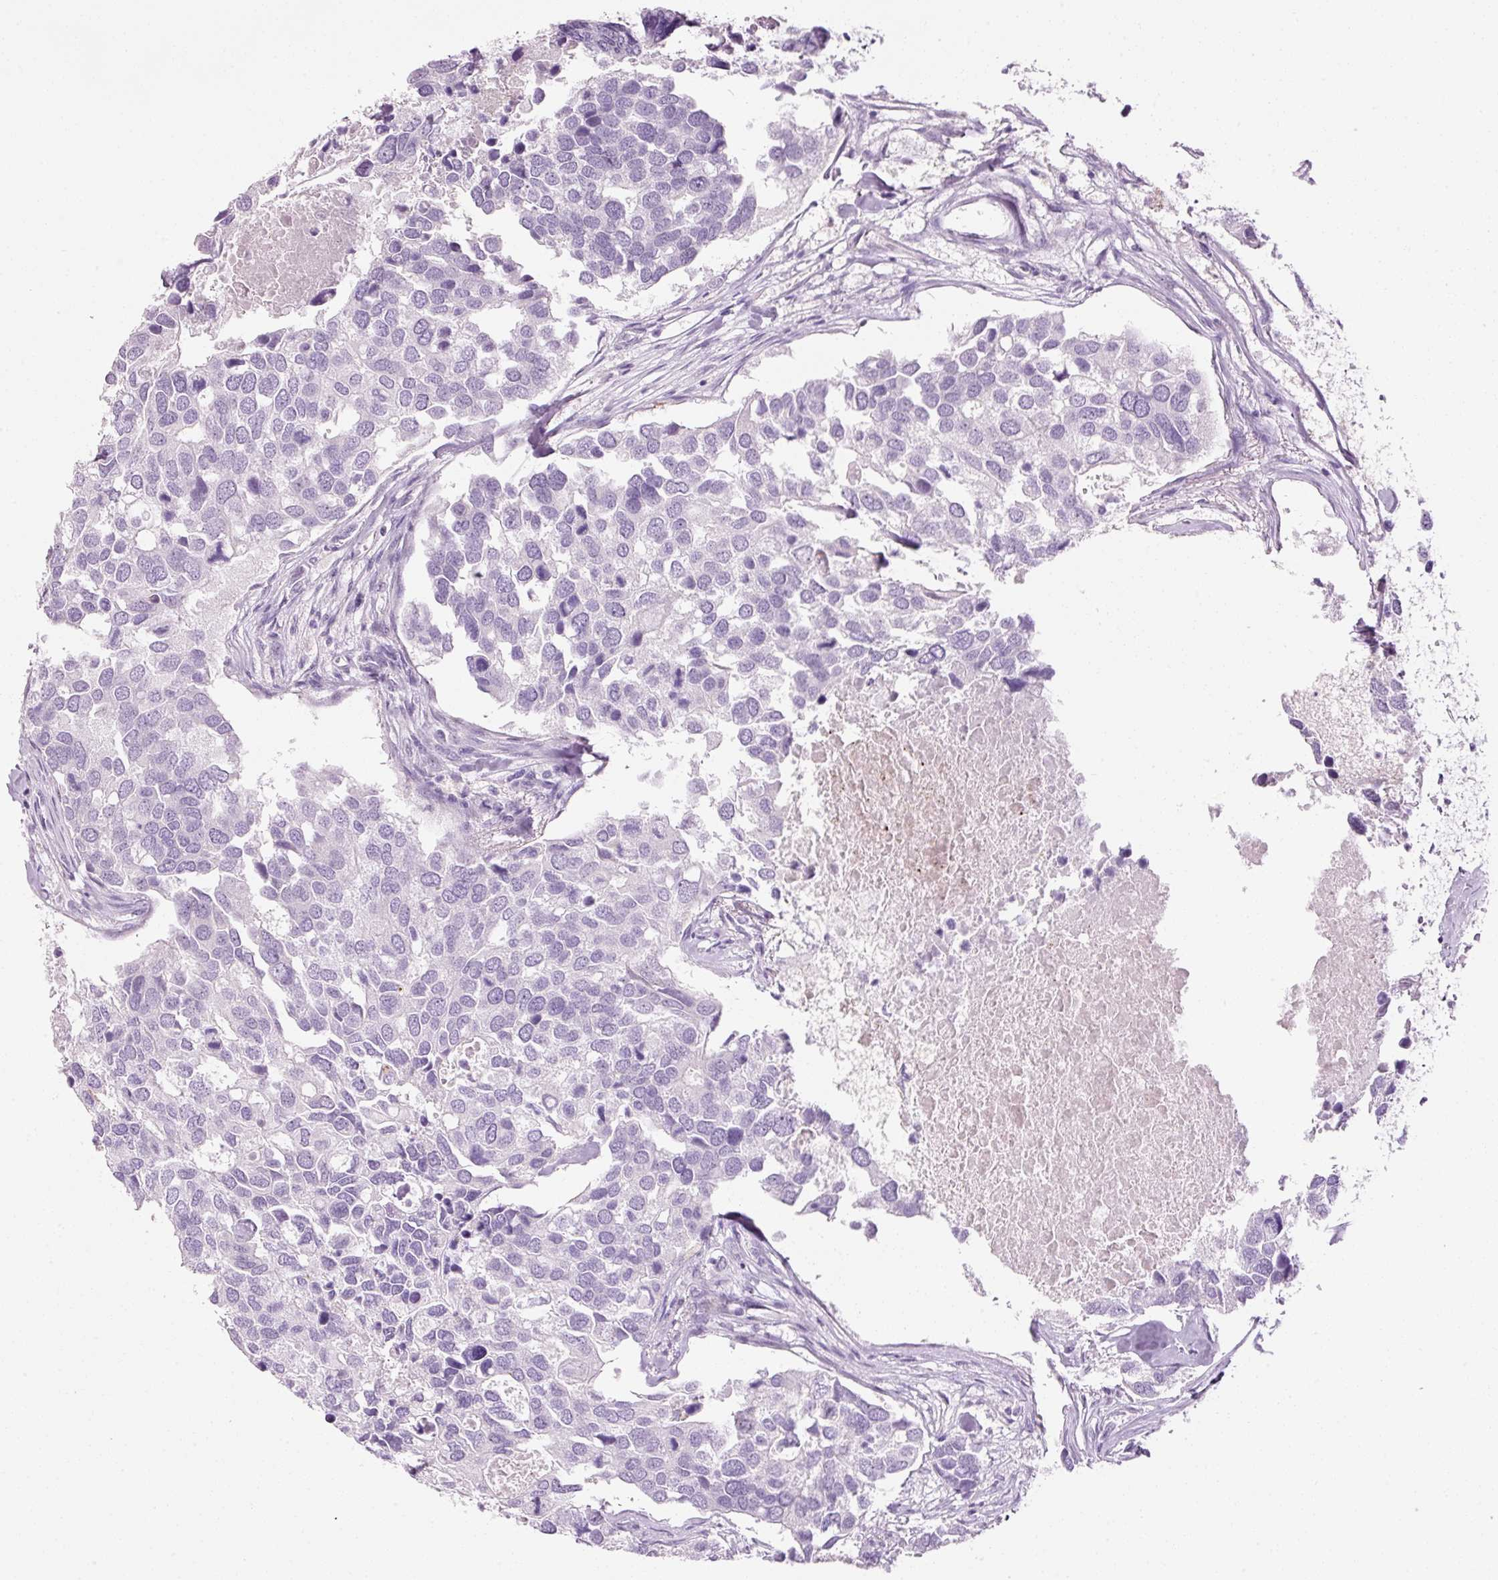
{"staining": {"intensity": "negative", "quantity": "none", "location": "none"}, "tissue": "breast cancer", "cell_type": "Tumor cells", "image_type": "cancer", "snomed": [{"axis": "morphology", "description": "Duct carcinoma"}, {"axis": "topography", "description": "Breast"}], "caption": "Tumor cells show no significant expression in breast cancer (intraductal carcinoma).", "gene": "ANKRD20A1", "patient": {"sex": "female", "age": 83}}